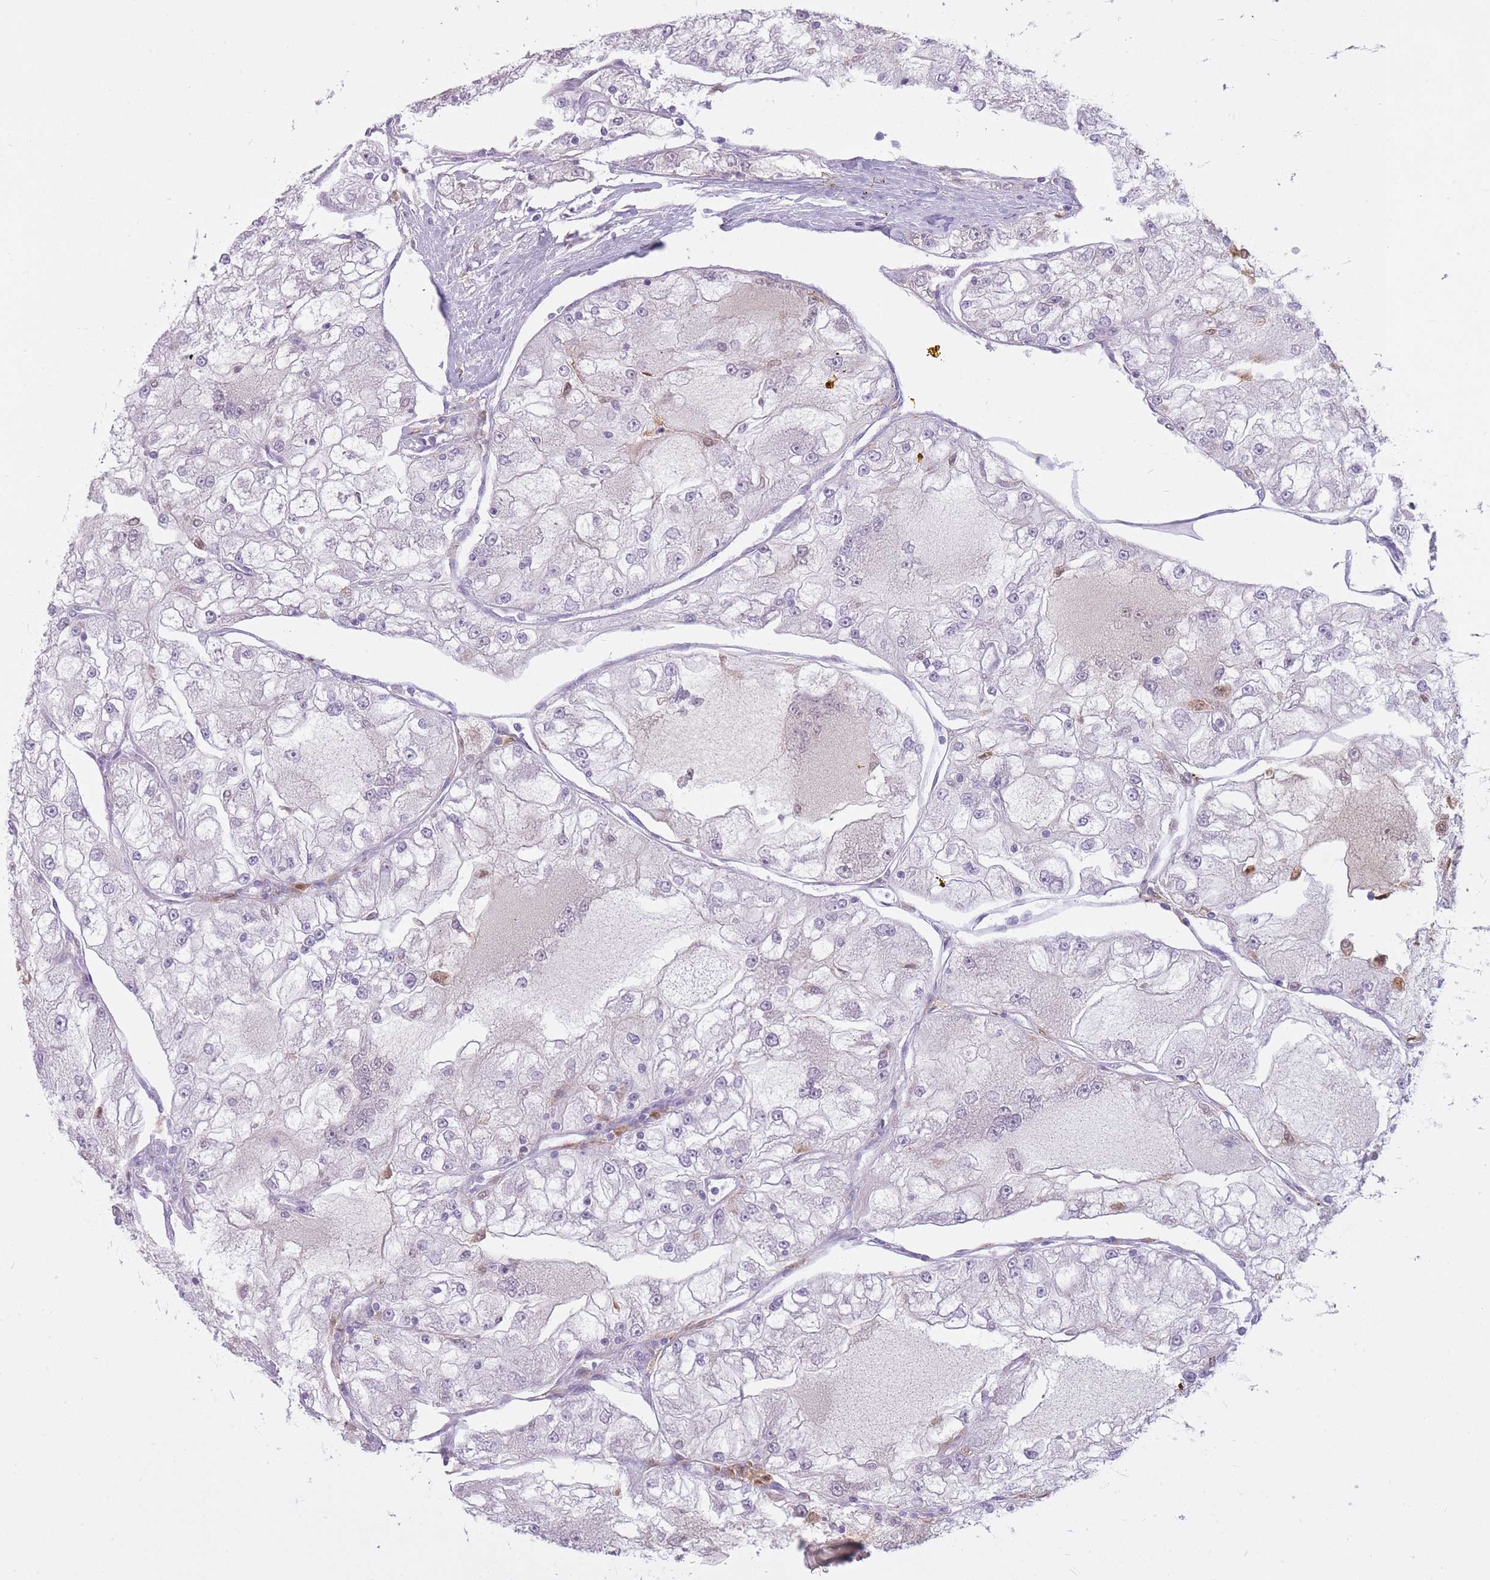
{"staining": {"intensity": "negative", "quantity": "none", "location": "none"}, "tissue": "renal cancer", "cell_type": "Tumor cells", "image_type": "cancer", "snomed": [{"axis": "morphology", "description": "Adenocarcinoma, NOS"}, {"axis": "topography", "description": "Kidney"}], "caption": "Protein analysis of renal adenocarcinoma shows no significant staining in tumor cells.", "gene": "LGALS9", "patient": {"sex": "female", "age": 72}}